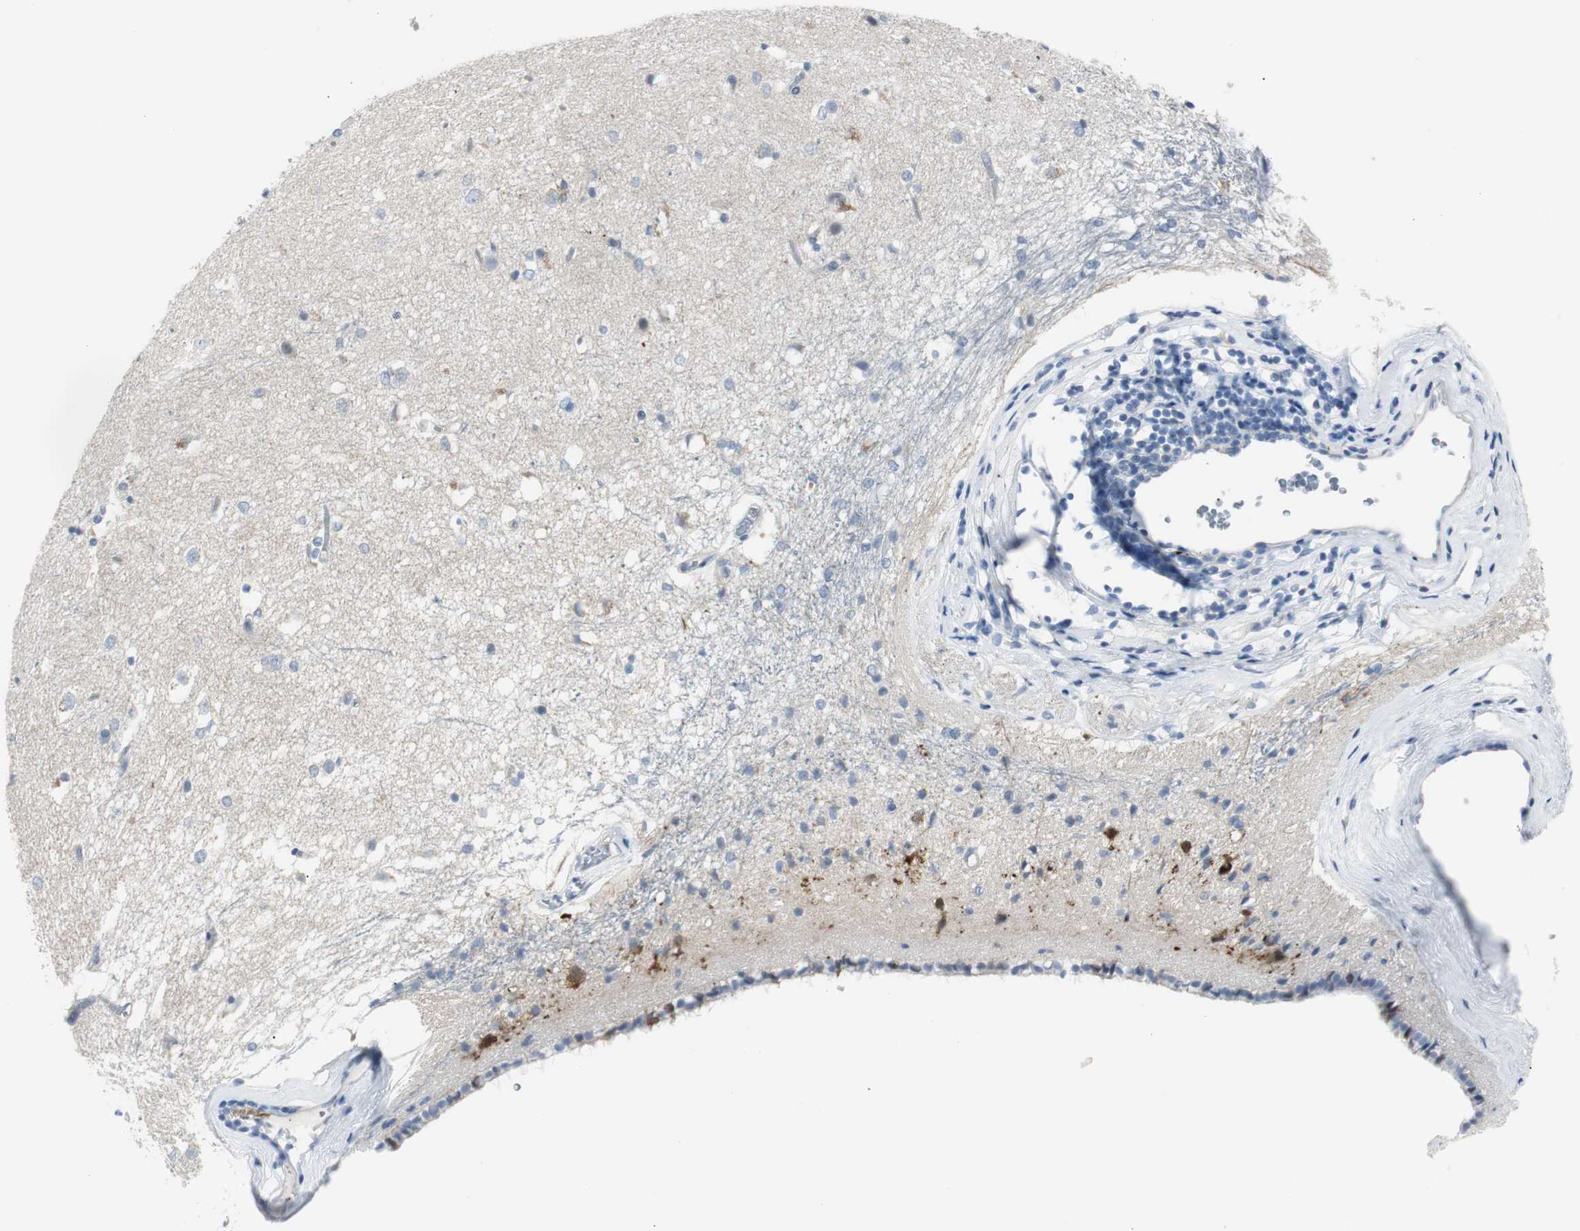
{"staining": {"intensity": "negative", "quantity": "none", "location": "none"}, "tissue": "caudate", "cell_type": "Glial cells", "image_type": "normal", "snomed": [{"axis": "morphology", "description": "Normal tissue, NOS"}, {"axis": "topography", "description": "Lateral ventricle wall"}], "caption": "Normal caudate was stained to show a protein in brown. There is no significant staining in glial cells. The staining was performed using DAB to visualize the protein expression in brown, while the nuclei were stained in blue with hematoxylin (Magnification: 20x).", "gene": "RASA1", "patient": {"sex": "female", "age": 19}}